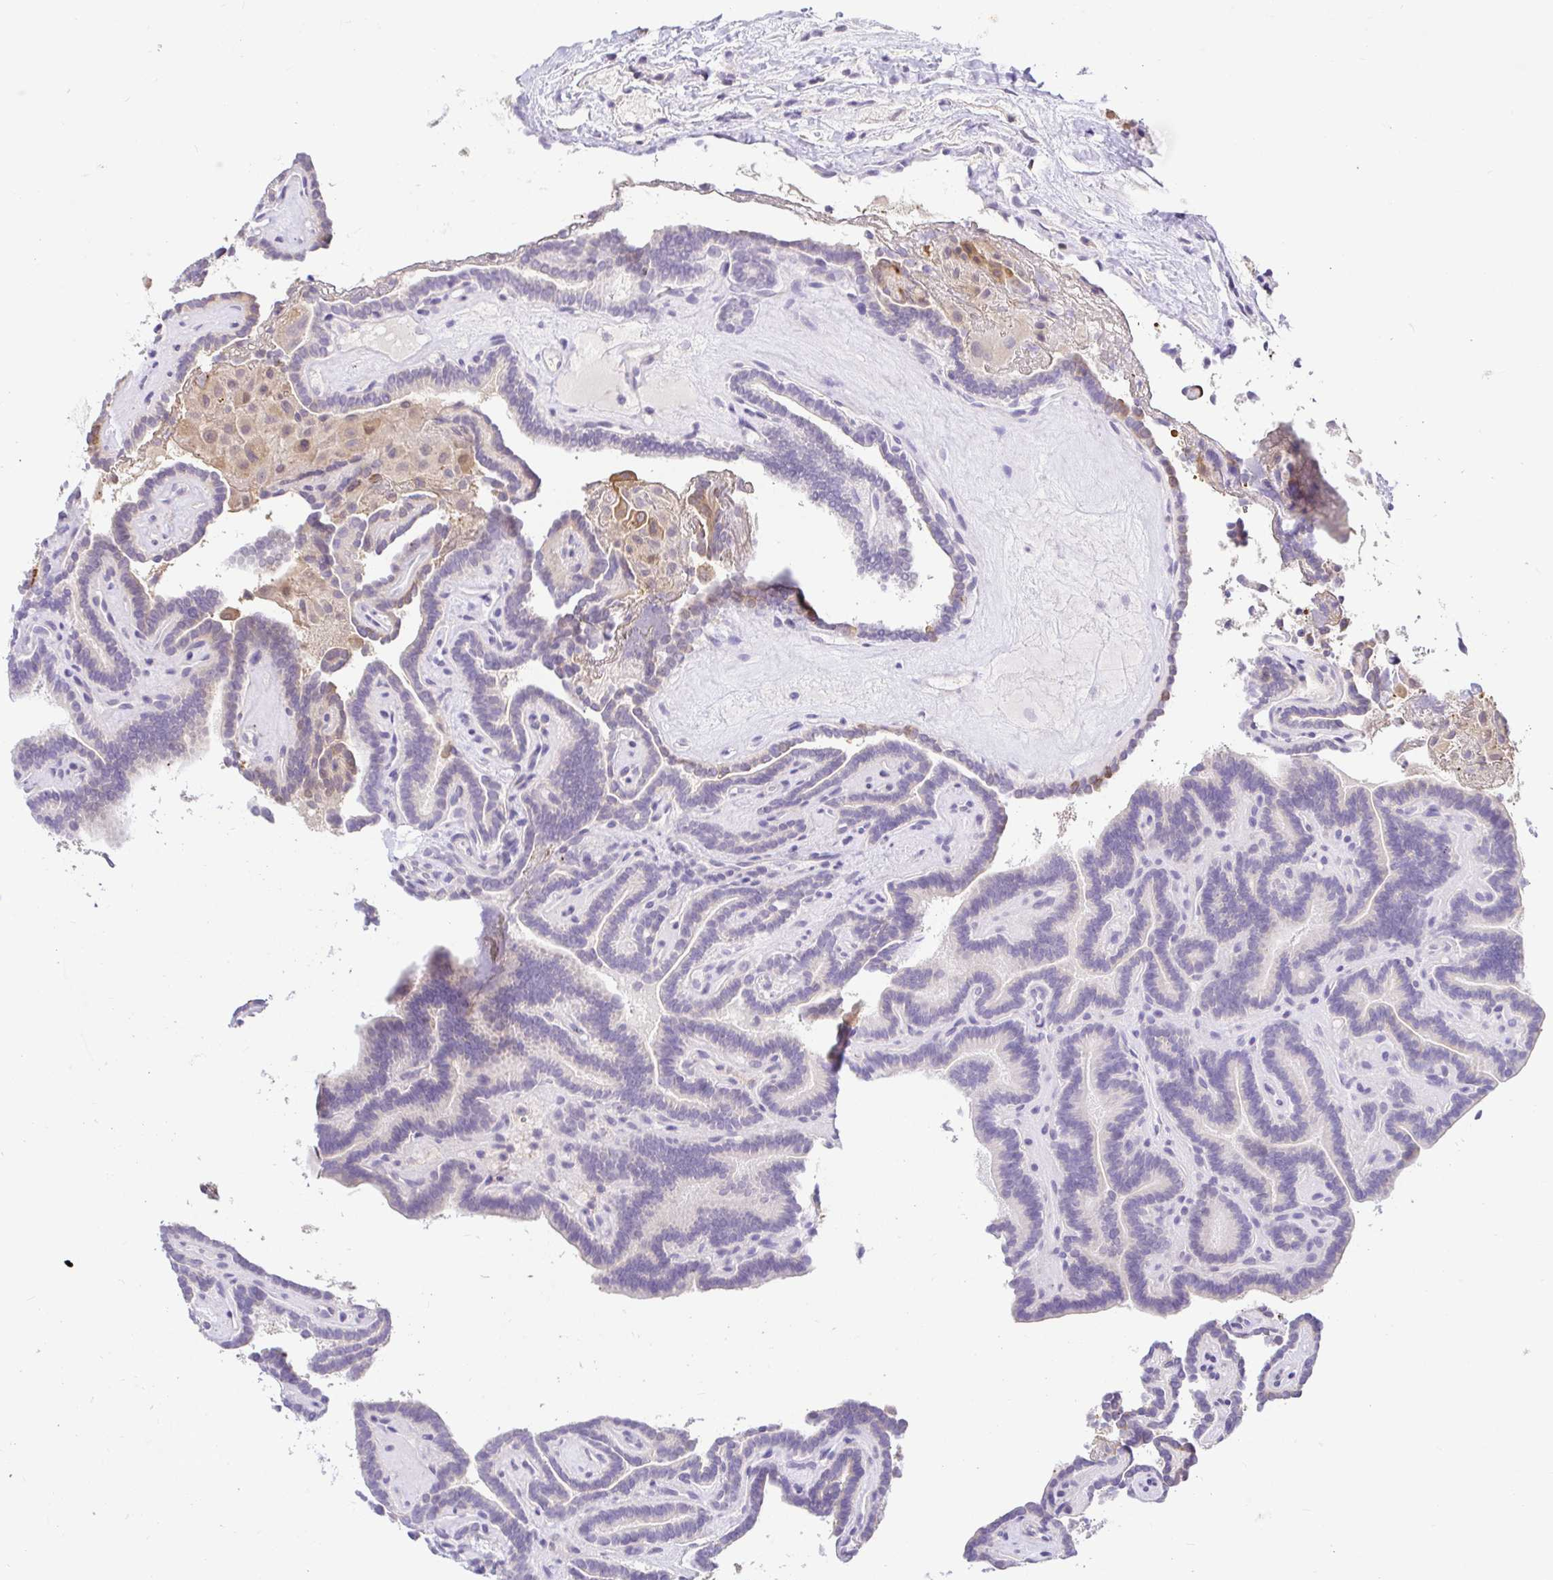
{"staining": {"intensity": "negative", "quantity": "none", "location": "none"}, "tissue": "thyroid cancer", "cell_type": "Tumor cells", "image_type": "cancer", "snomed": [{"axis": "morphology", "description": "Papillary adenocarcinoma, NOS"}, {"axis": "topography", "description": "Thyroid gland"}], "caption": "Human papillary adenocarcinoma (thyroid) stained for a protein using immunohistochemistry demonstrates no staining in tumor cells.", "gene": "SKAP1", "patient": {"sex": "female", "age": 21}}